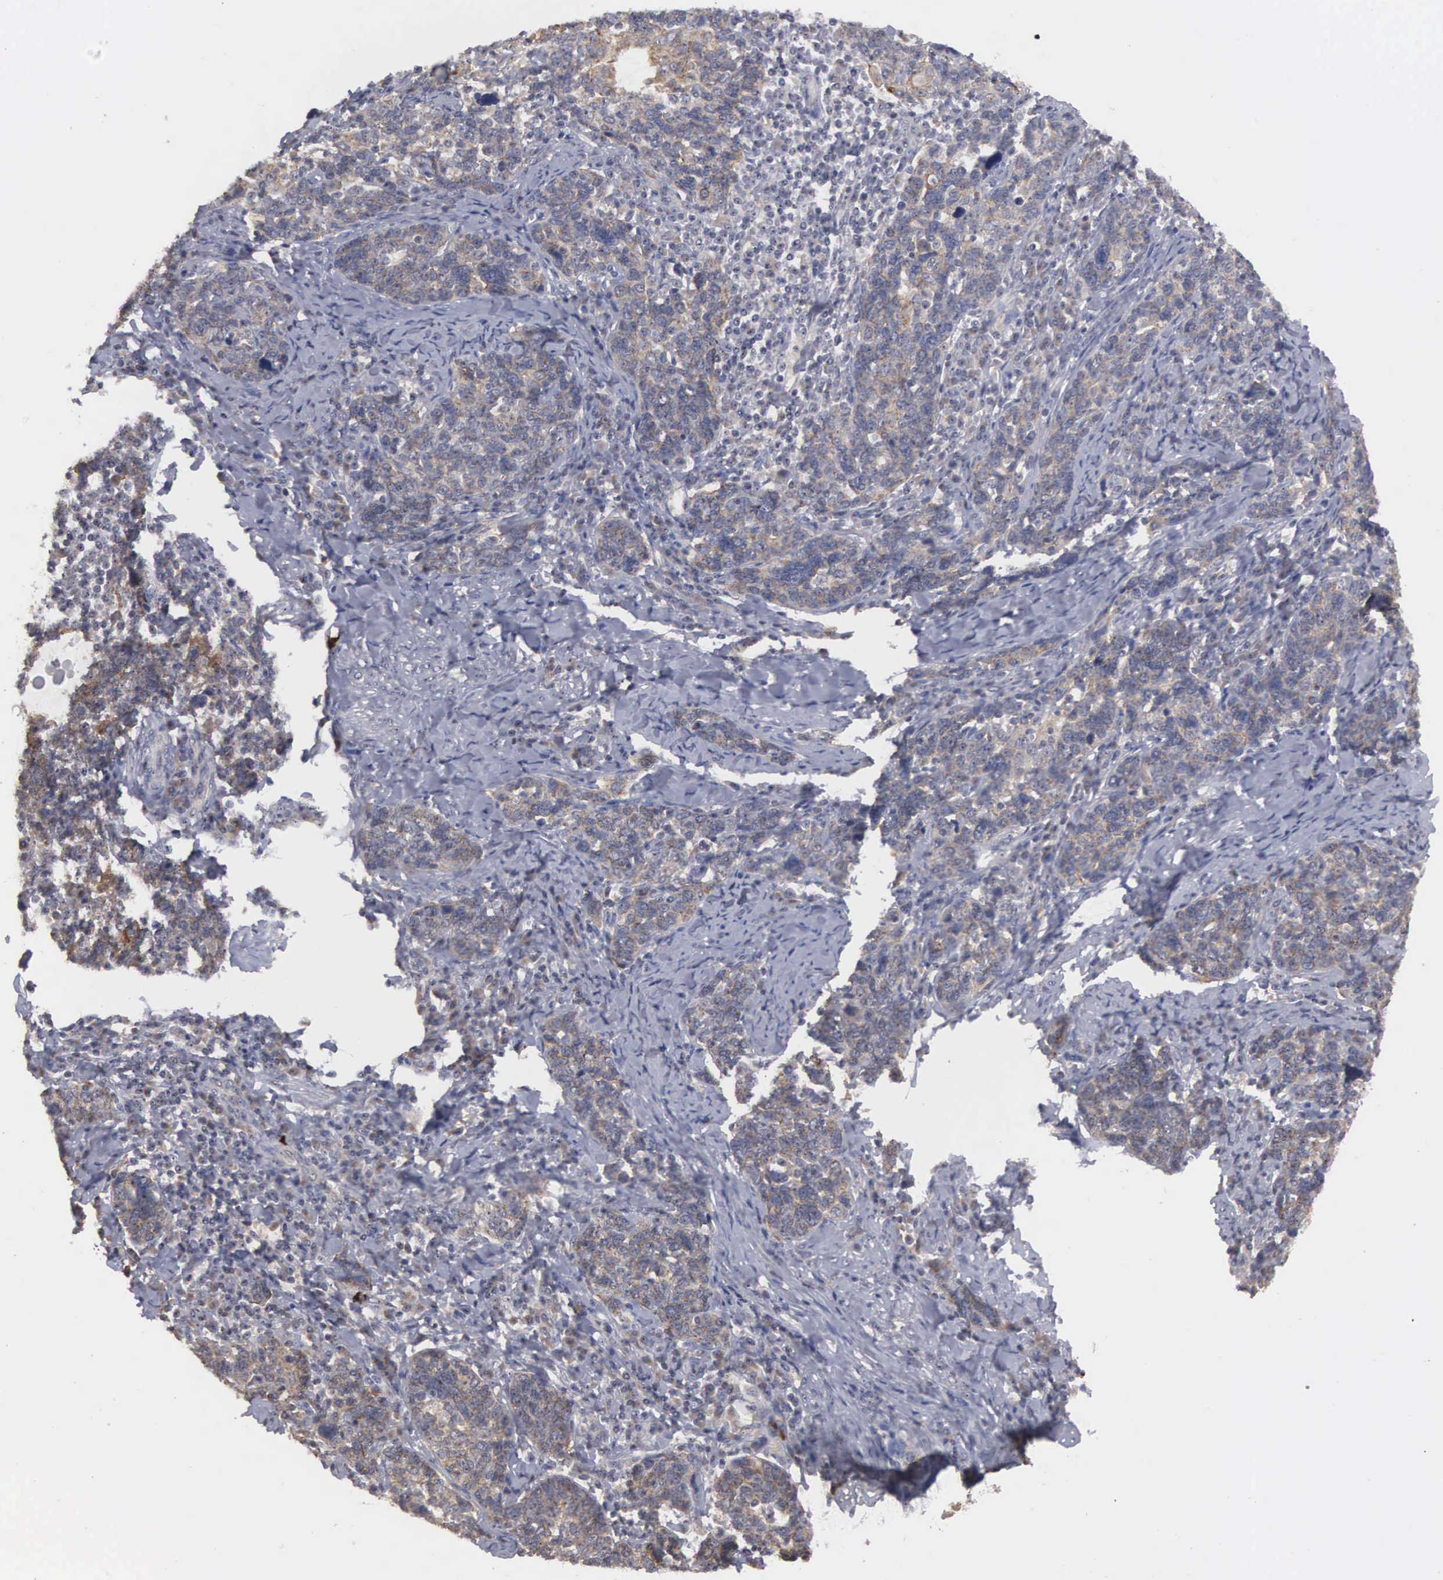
{"staining": {"intensity": "moderate", "quantity": ">75%", "location": "cytoplasmic/membranous"}, "tissue": "cervical cancer", "cell_type": "Tumor cells", "image_type": "cancer", "snomed": [{"axis": "morphology", "description": "Squamous cell carcinoma, NOS"}, {"axis": "topography", "description": "Cervix"}], "caption": "DAB immunohistochemical staining of human cervical squamous cell carcinoma shows moderate cytoplasmic/membranous protein expression in approximately >75% of tumor cells.", "gene": "AMN", "patient": {"sex": "female", "age": 41}}